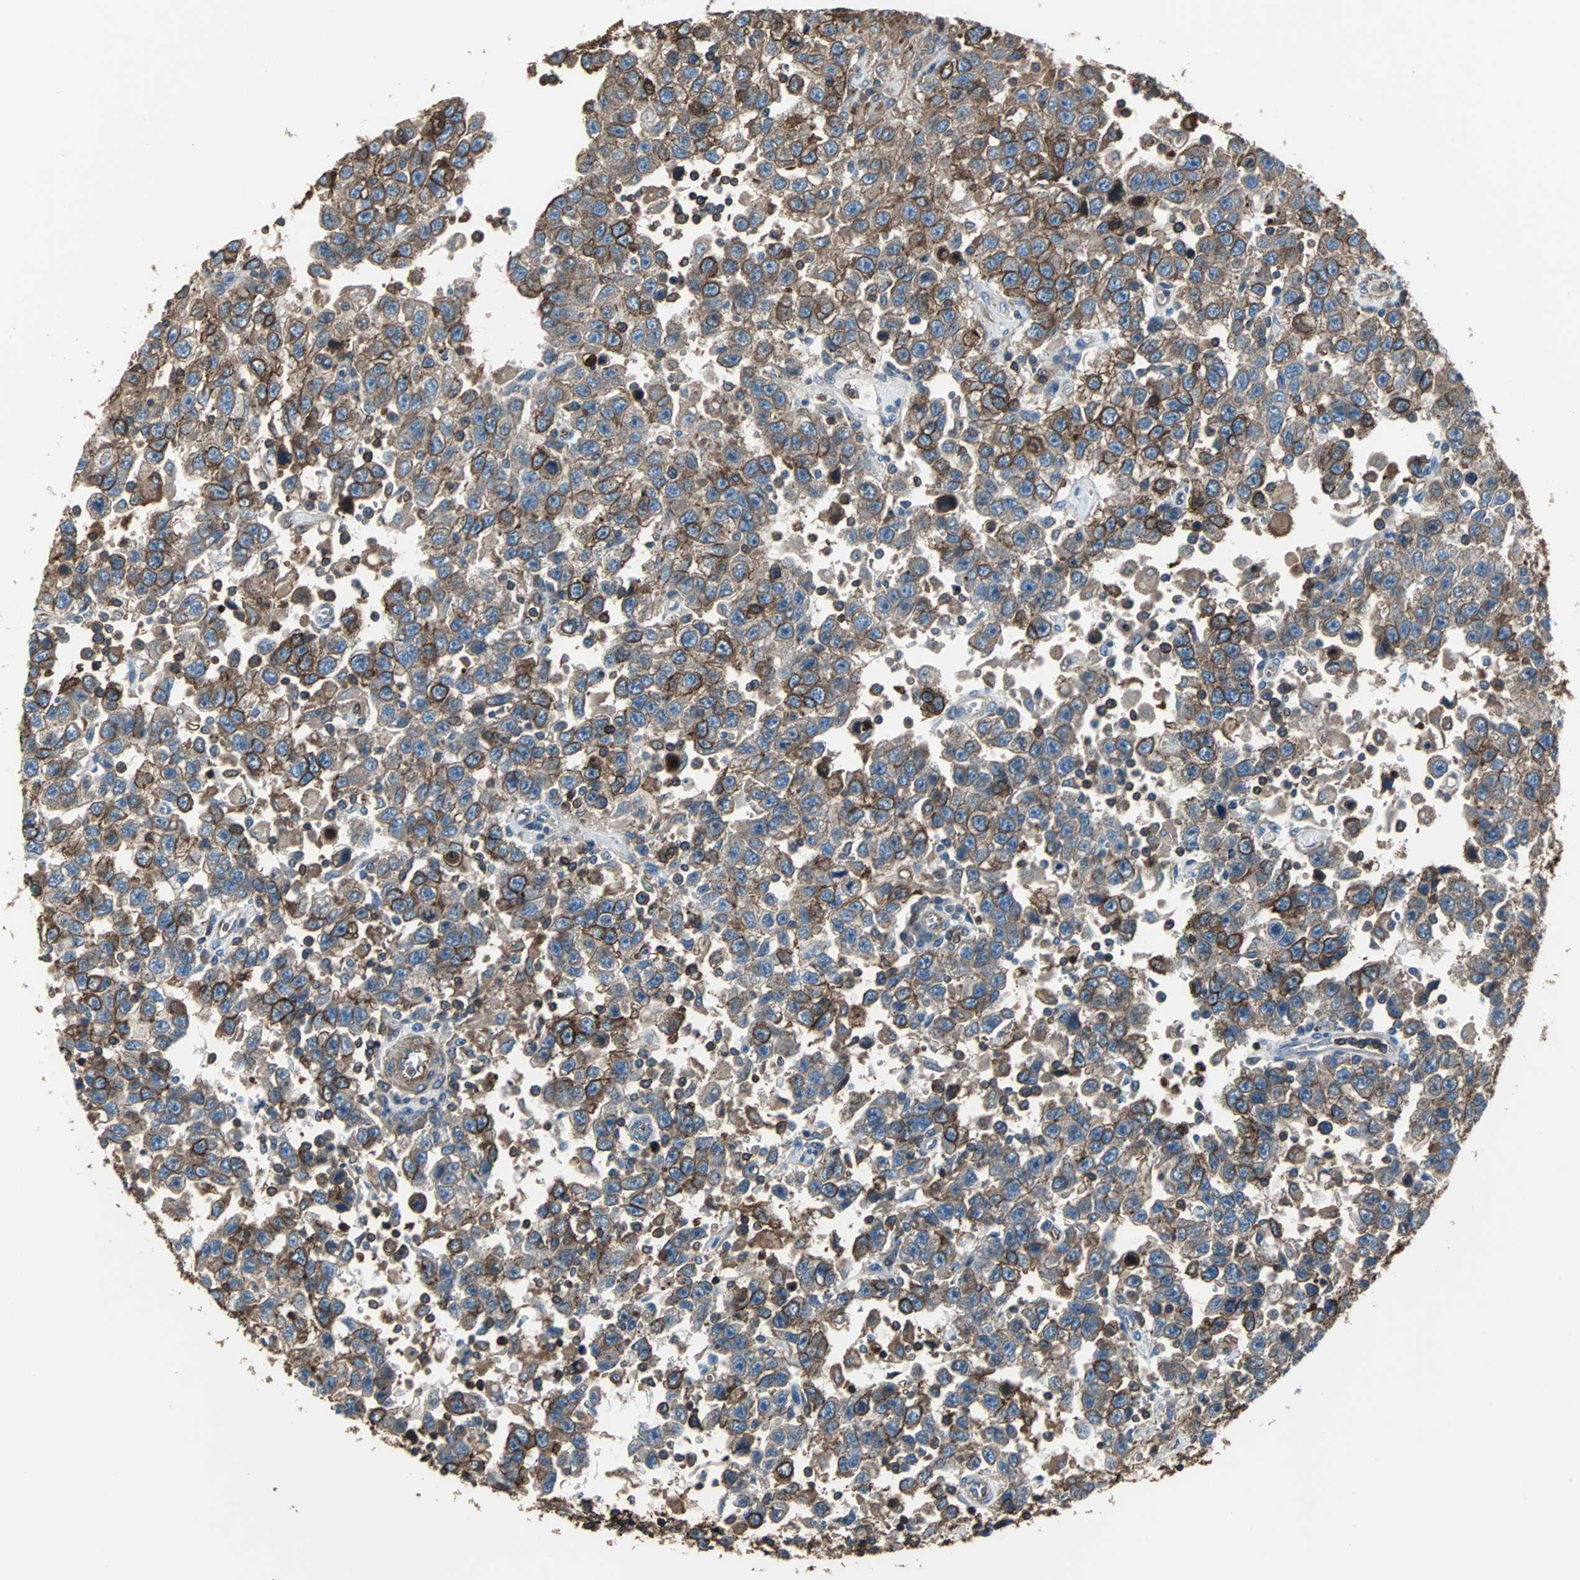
{"staining": {"intensity": "strong", "quantity": ">75%", "location": "cytoplasmic/membranous"}, "tissue": "testis cancer", "cell_type": "Tumor cells", "image_type": "cancer", "snomed": [{"axis": "morphology", "description": "Seminoma, NOS"}, {"axis": "topography", "description": "Testis"}], "caption": "Immunohistochemical staining of human testis cancer (seminoma) shows strong cytoplasmic/membranous protein positivity in approximately >75% of tumor cells.", "gene": "ACTN1", "patient": {"sex": "male", "age": 41}}